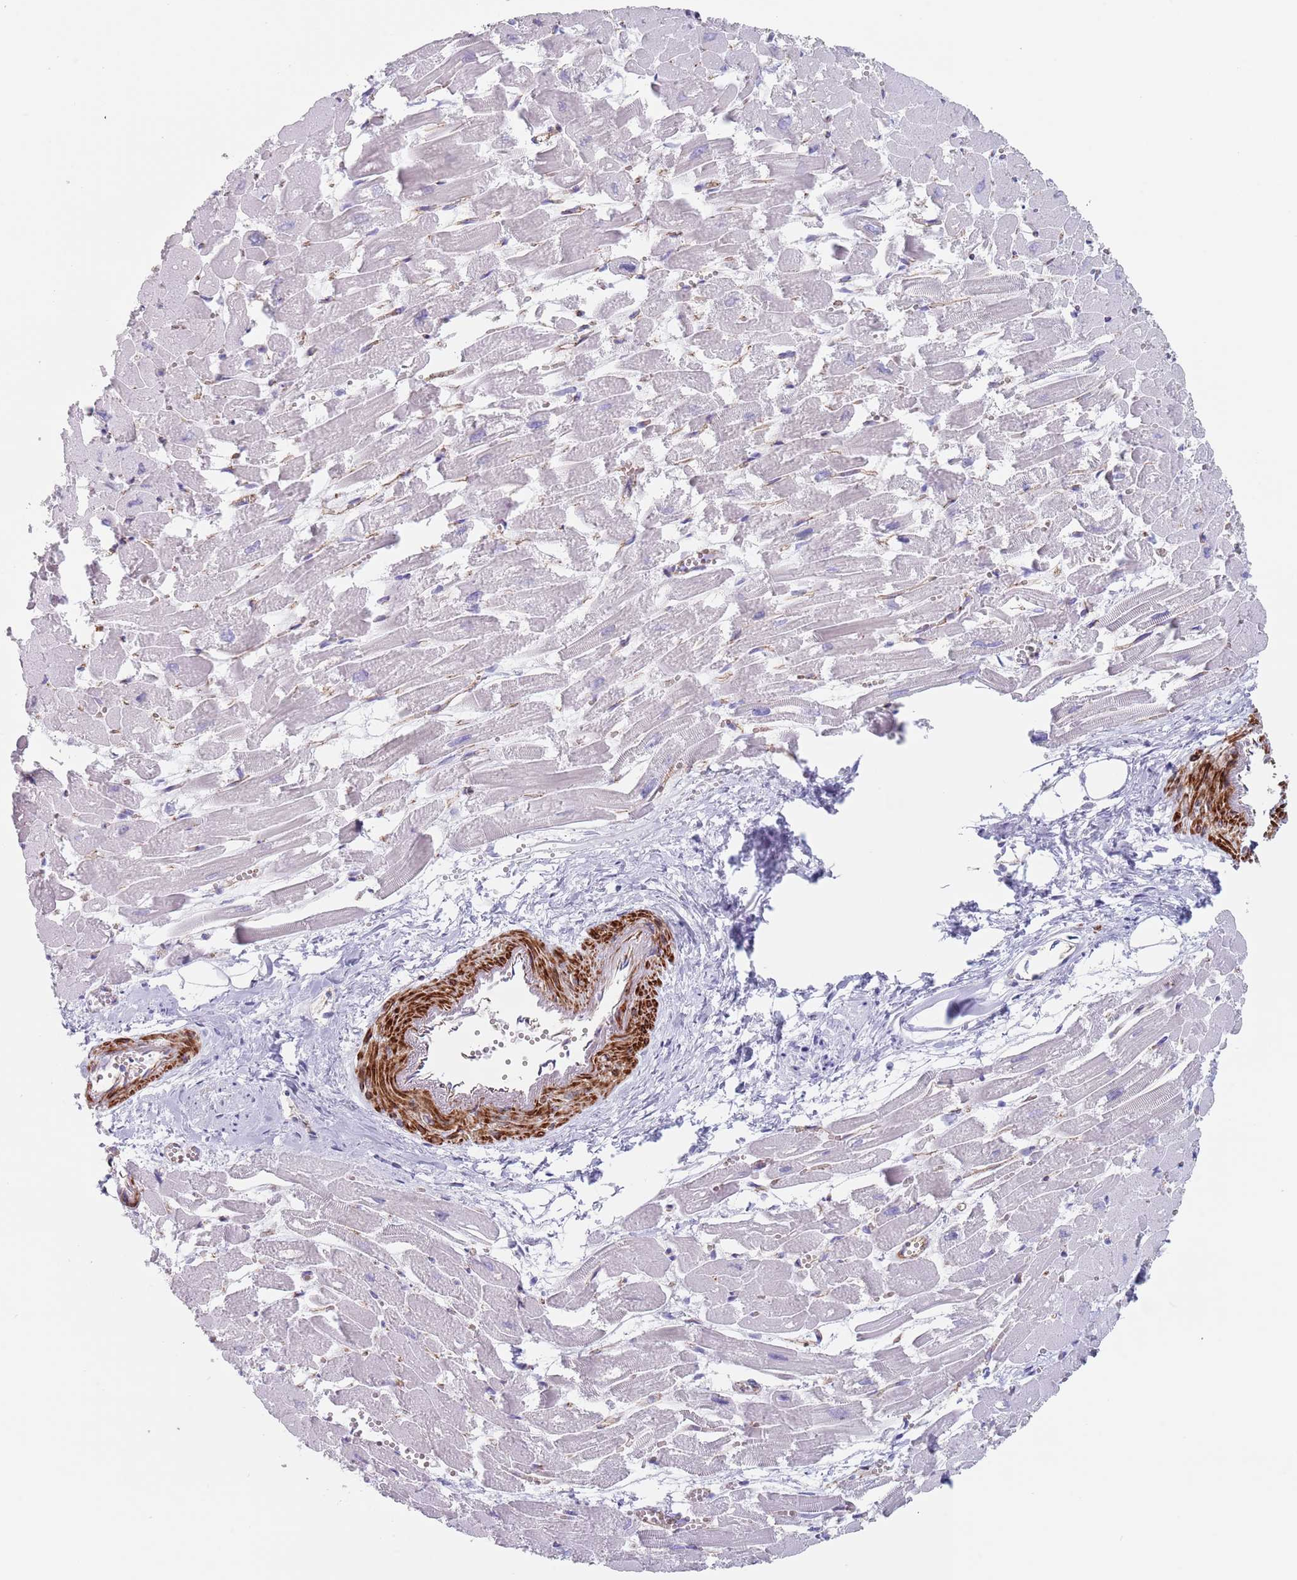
{"staining": {"intensity": "negative", "quantity": "none", "location": "none"}, "tissue": "heart muscle", "cell_type": "Cardiomyocytes", "image_type": "normal", "snomed": [{"axis": "morphology", "description": "Normal tissue, NOS"}, {"axis": "topography", "description": "Heart"}], "caption": "Heart muscle stained for a protein using IHC displays no expression cardiomyocytes.", "gene": "OR5A2", "patient": {"sex": "male", "age": 54}}